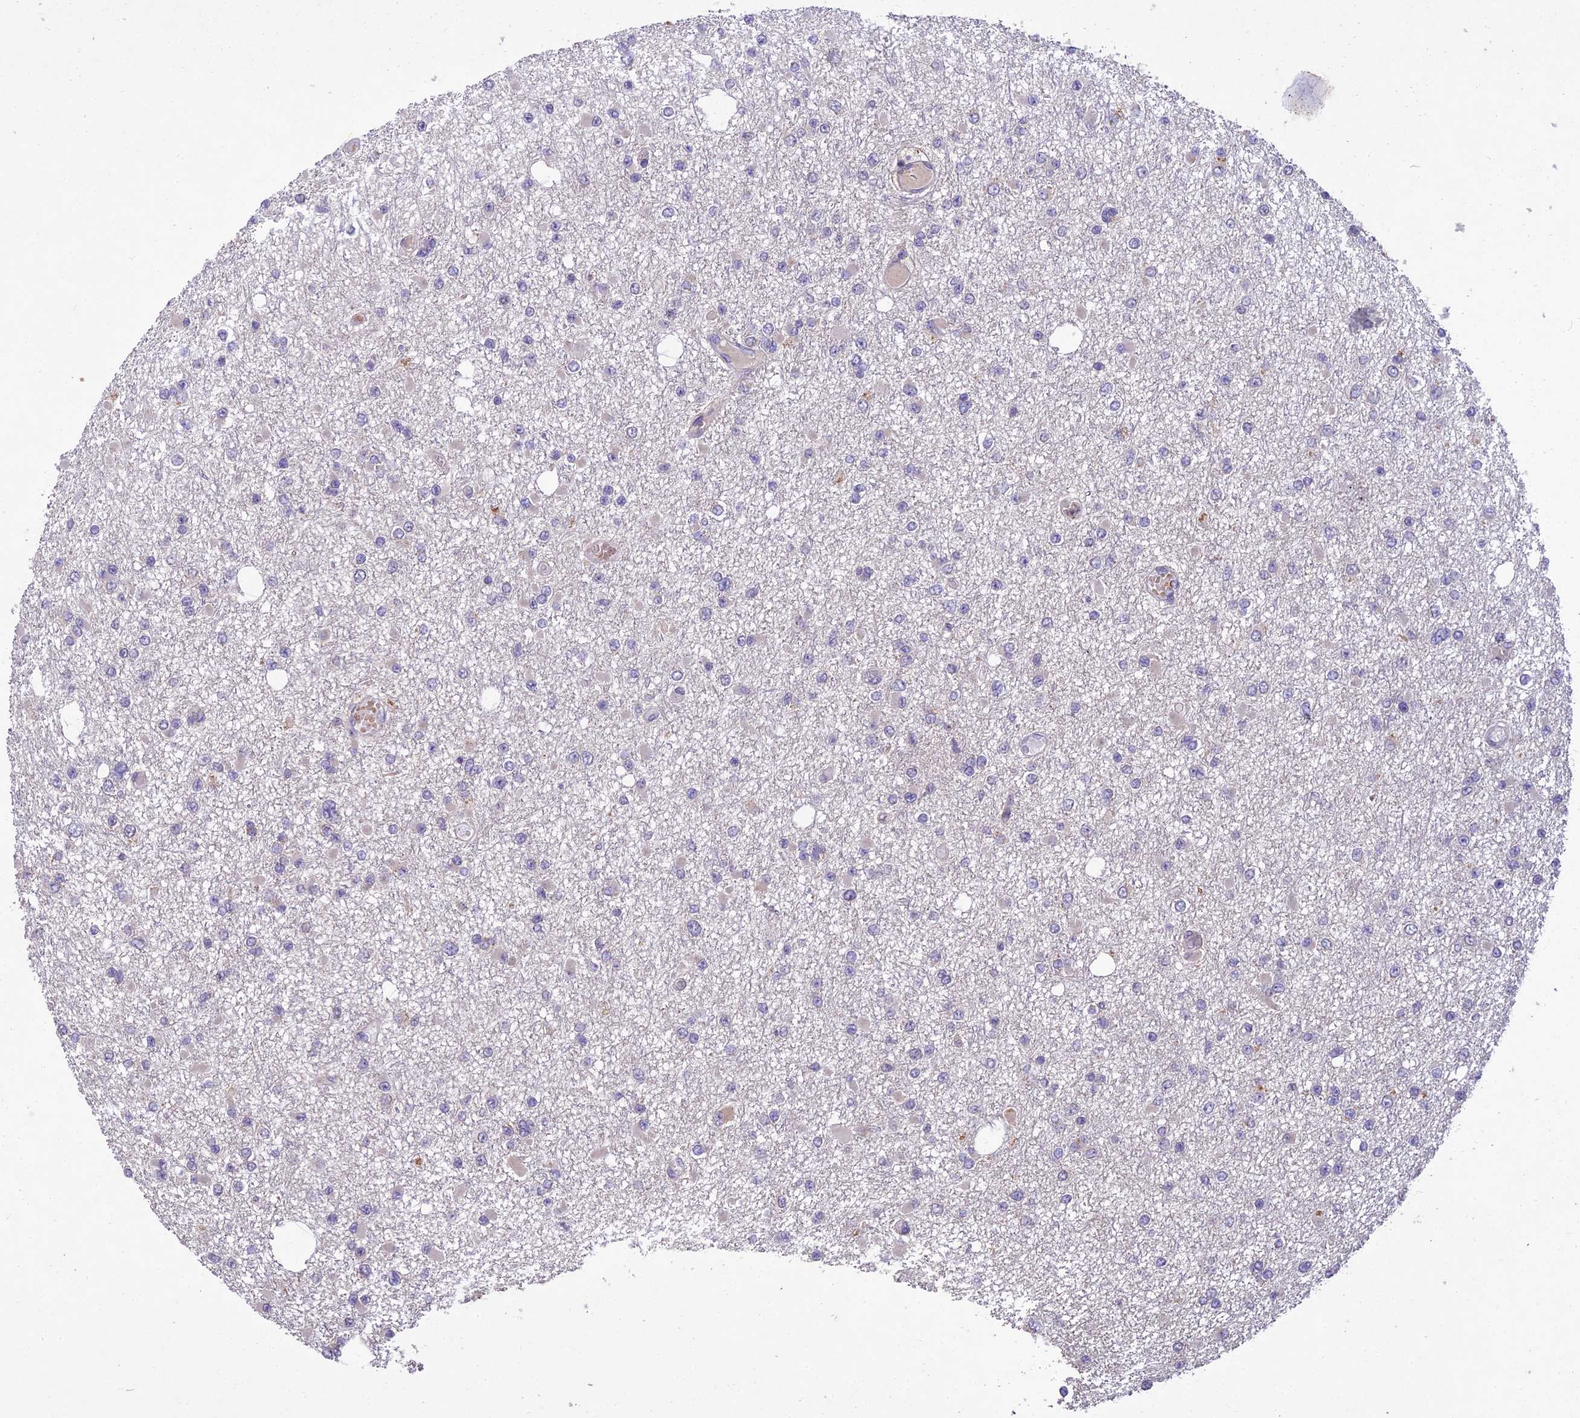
{"staining": {"intensity": "negative", "quantity": "none", "location": "none"}, "tissue": "glioma", "cell_type": "Tumor cells", "image_type": "cancer", "snomed": [{"axis": "morphology", "description": "Glioma, malignant, Low grade"}, {"axis": "topography", "description": "Brain"}], "caption": "An IHC image of malignant low-grade glioma is shown. There is no staining in tumor cells of malignant low-grade glioma.", "gene": "CENPL", "patient": {"sex": "female", "age": 22}}